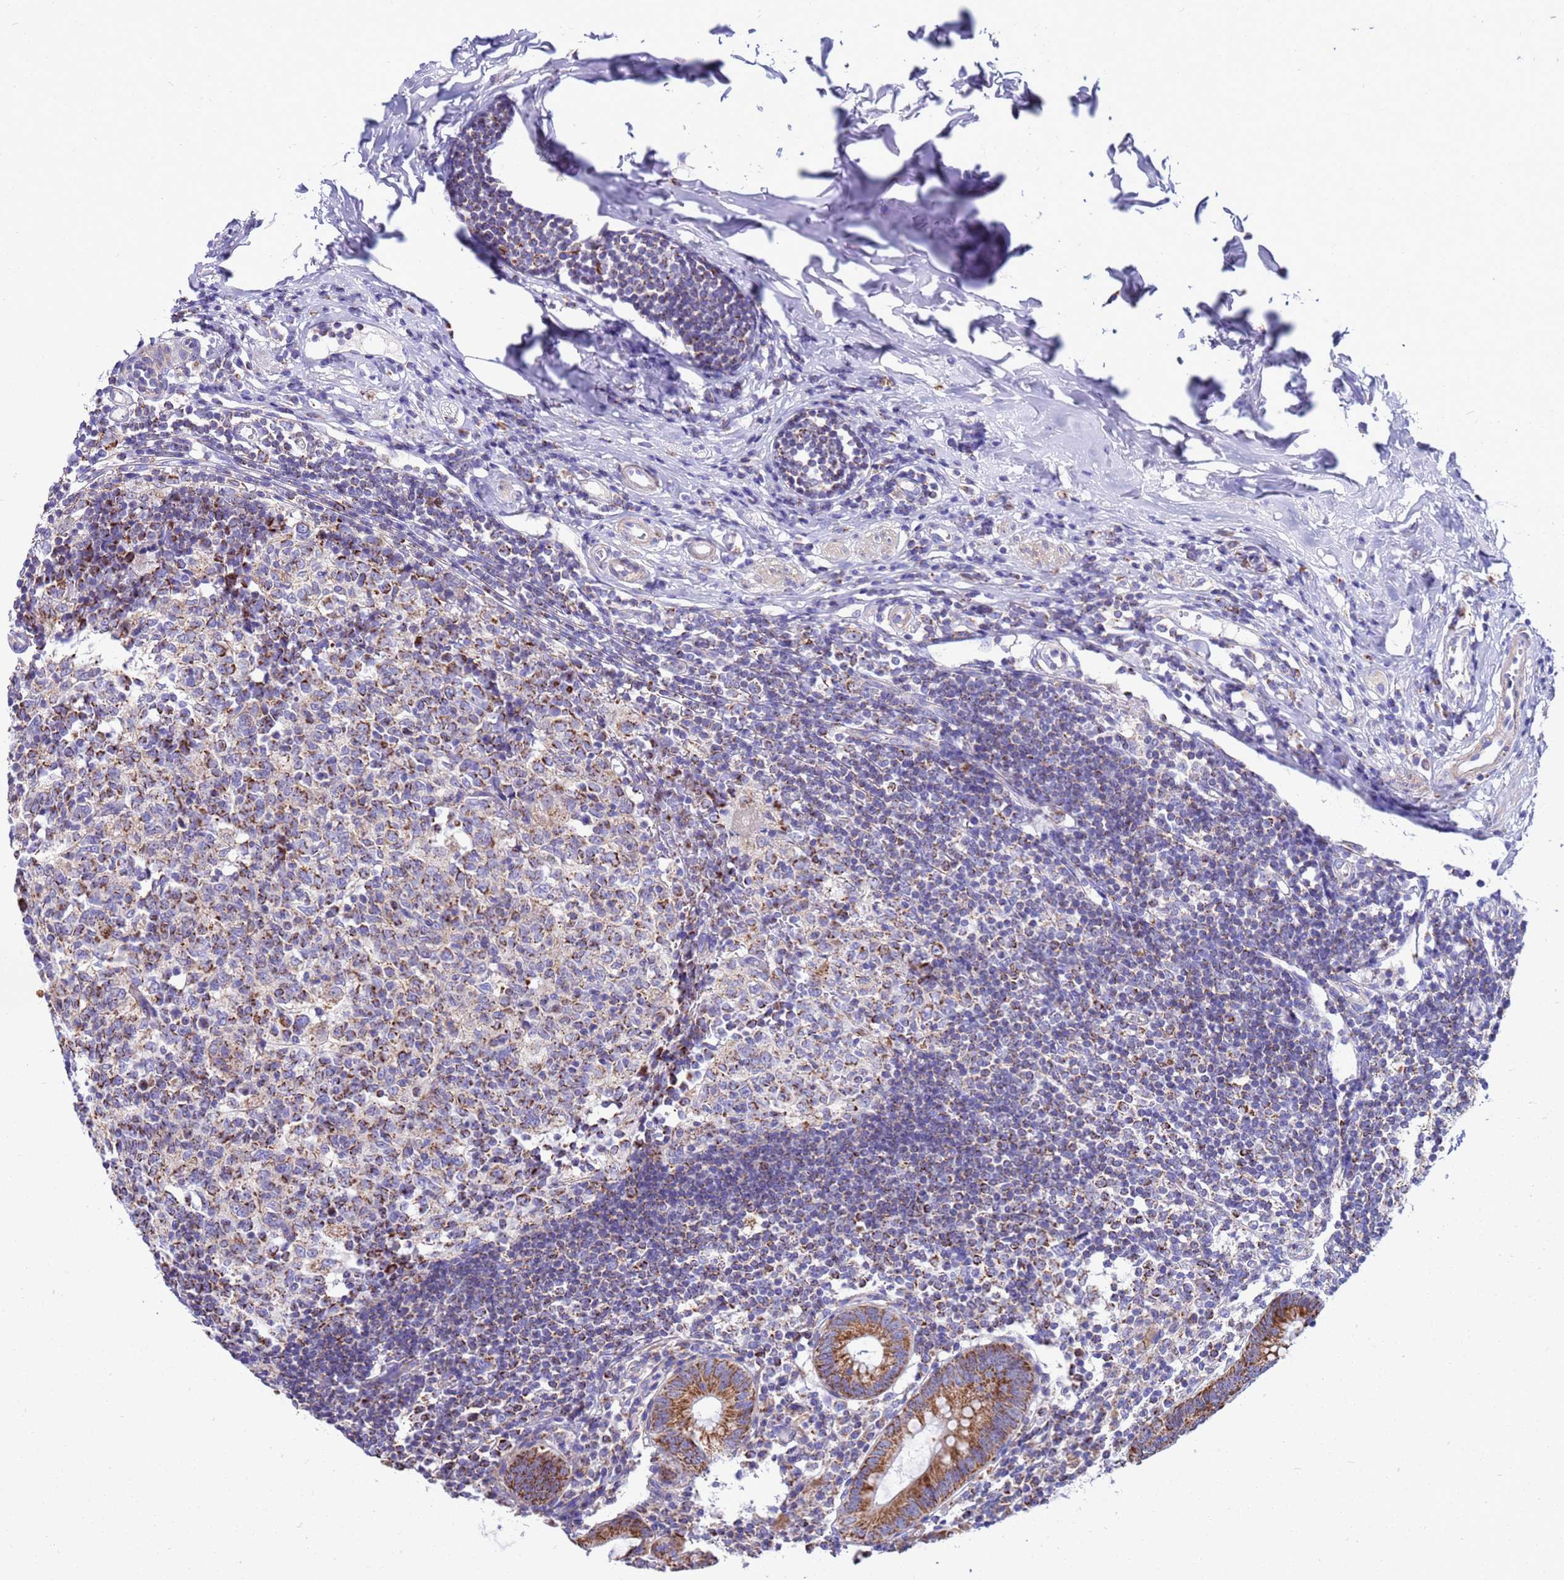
{"staining": {"intensity": "strong", "quantity": ">75%", "location": "cytoplasmic/membranous"}, "tissue": "appendix", "cell_type": "Glandular cells", "image_type": "normal", "snomed": [{"axis": "morphology", "description": "Normal tissue, NOS"}, {"axis": "topography", "description": "Appendix"}], "caption": "Immunohistochemical staining of normal human appendix reveals >75% levels of strong cytoplasmic/membranous protein expression in about >75% of glandular cells.", "gene": "RNF165", "patient": {"sex": "female", "age": 54}}